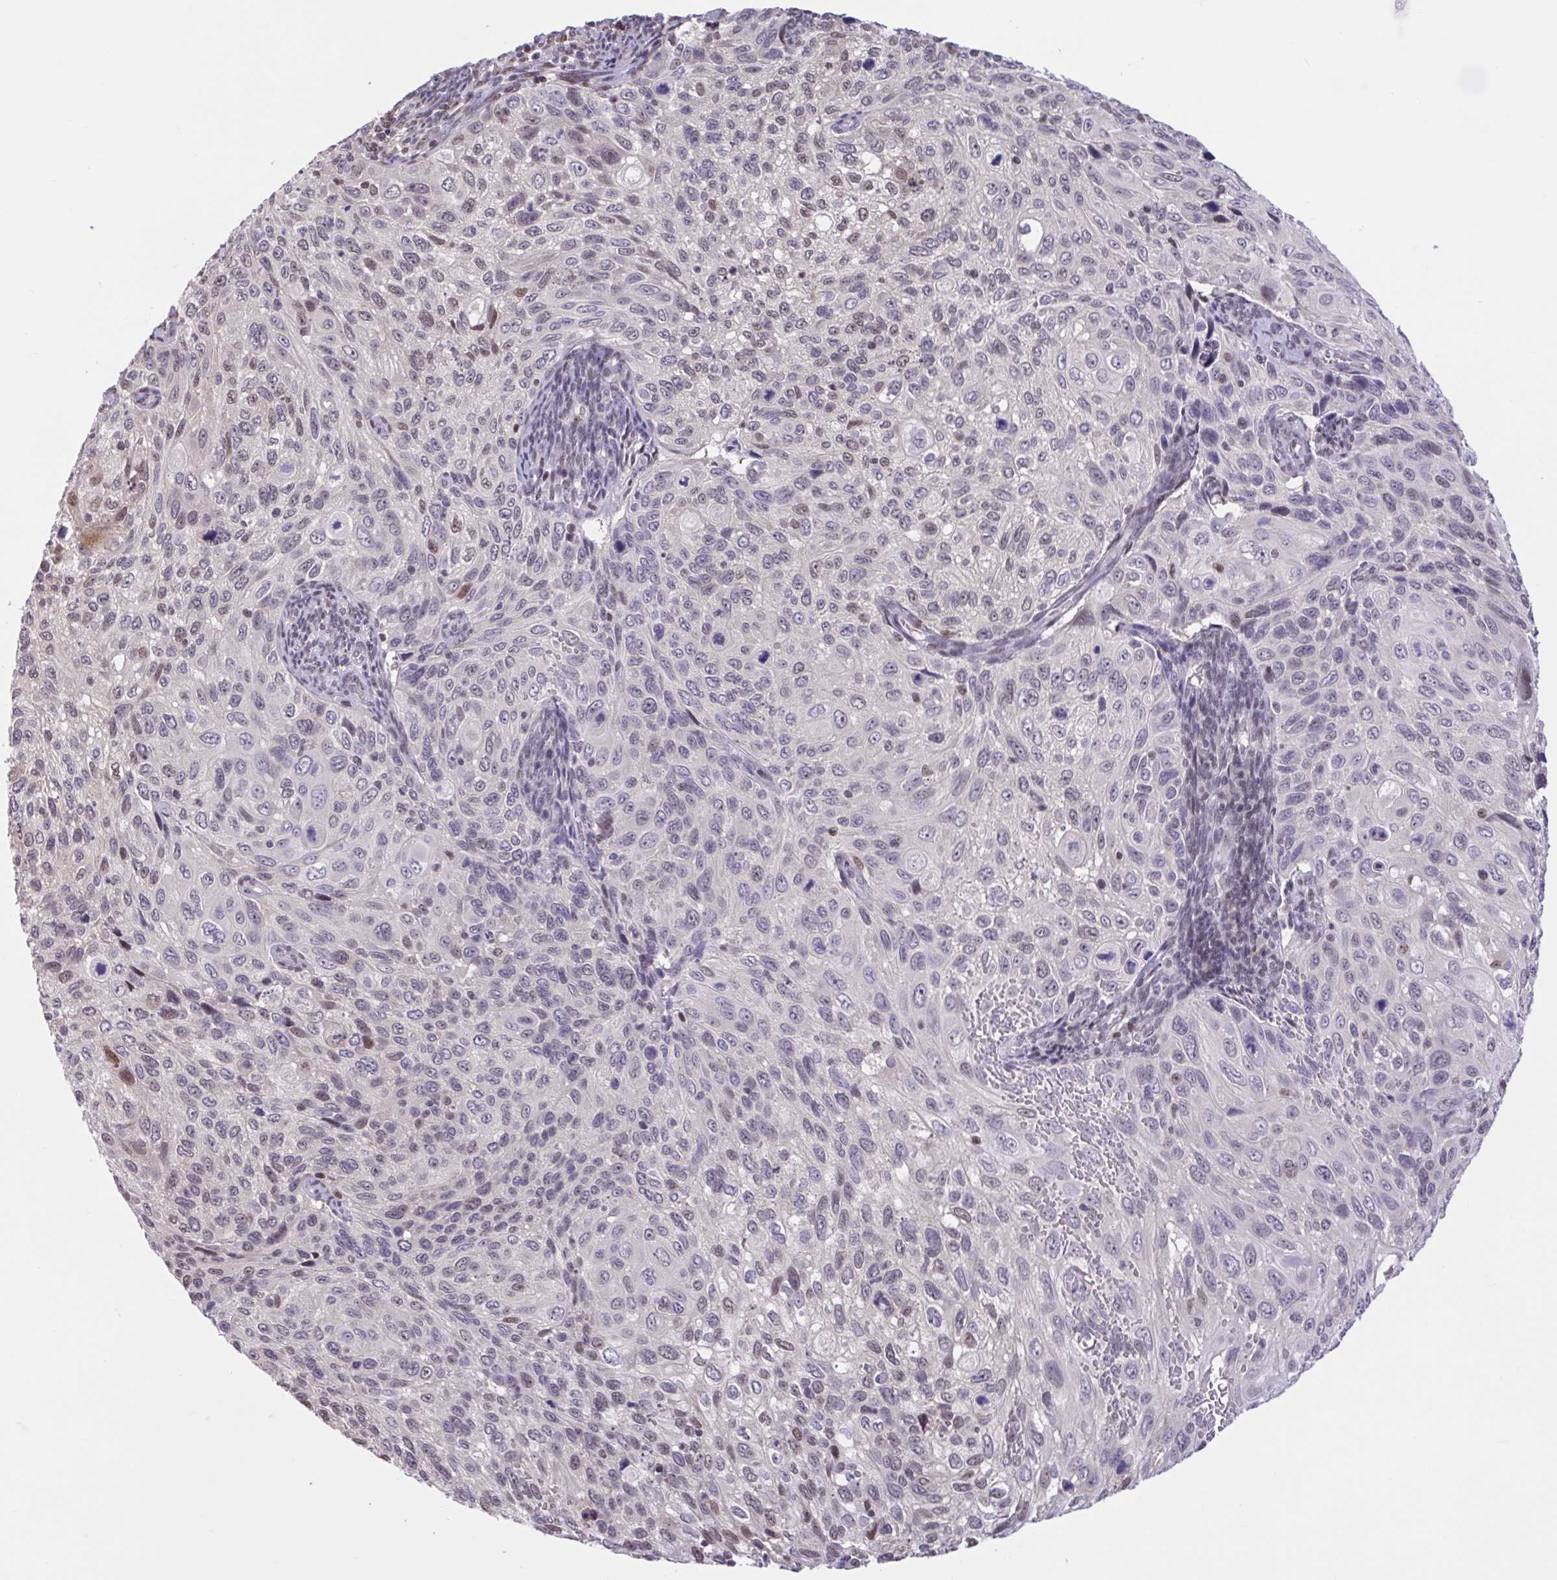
{"staining": {"intensity": "weak", "quantity": "<25%", "location": "nuclear"}, "tissue": "cervical cancer", "cell_type": "Tumor cells", "image_type": "cancer", "snomed": [{"axis": "morphology", "description": "Squamous cell carcinoma, NOS"}, {"axis": "topography", "description": "Cervix"}], "caption": "Immunohistochemistry (IHC) photomicrograph of cervical squamous cell carcinoma stained for a protein (brown), which displays no positivity in tumor cells.", "gene": "RBL1", "patient": {"sex": "female", "age": 70}}